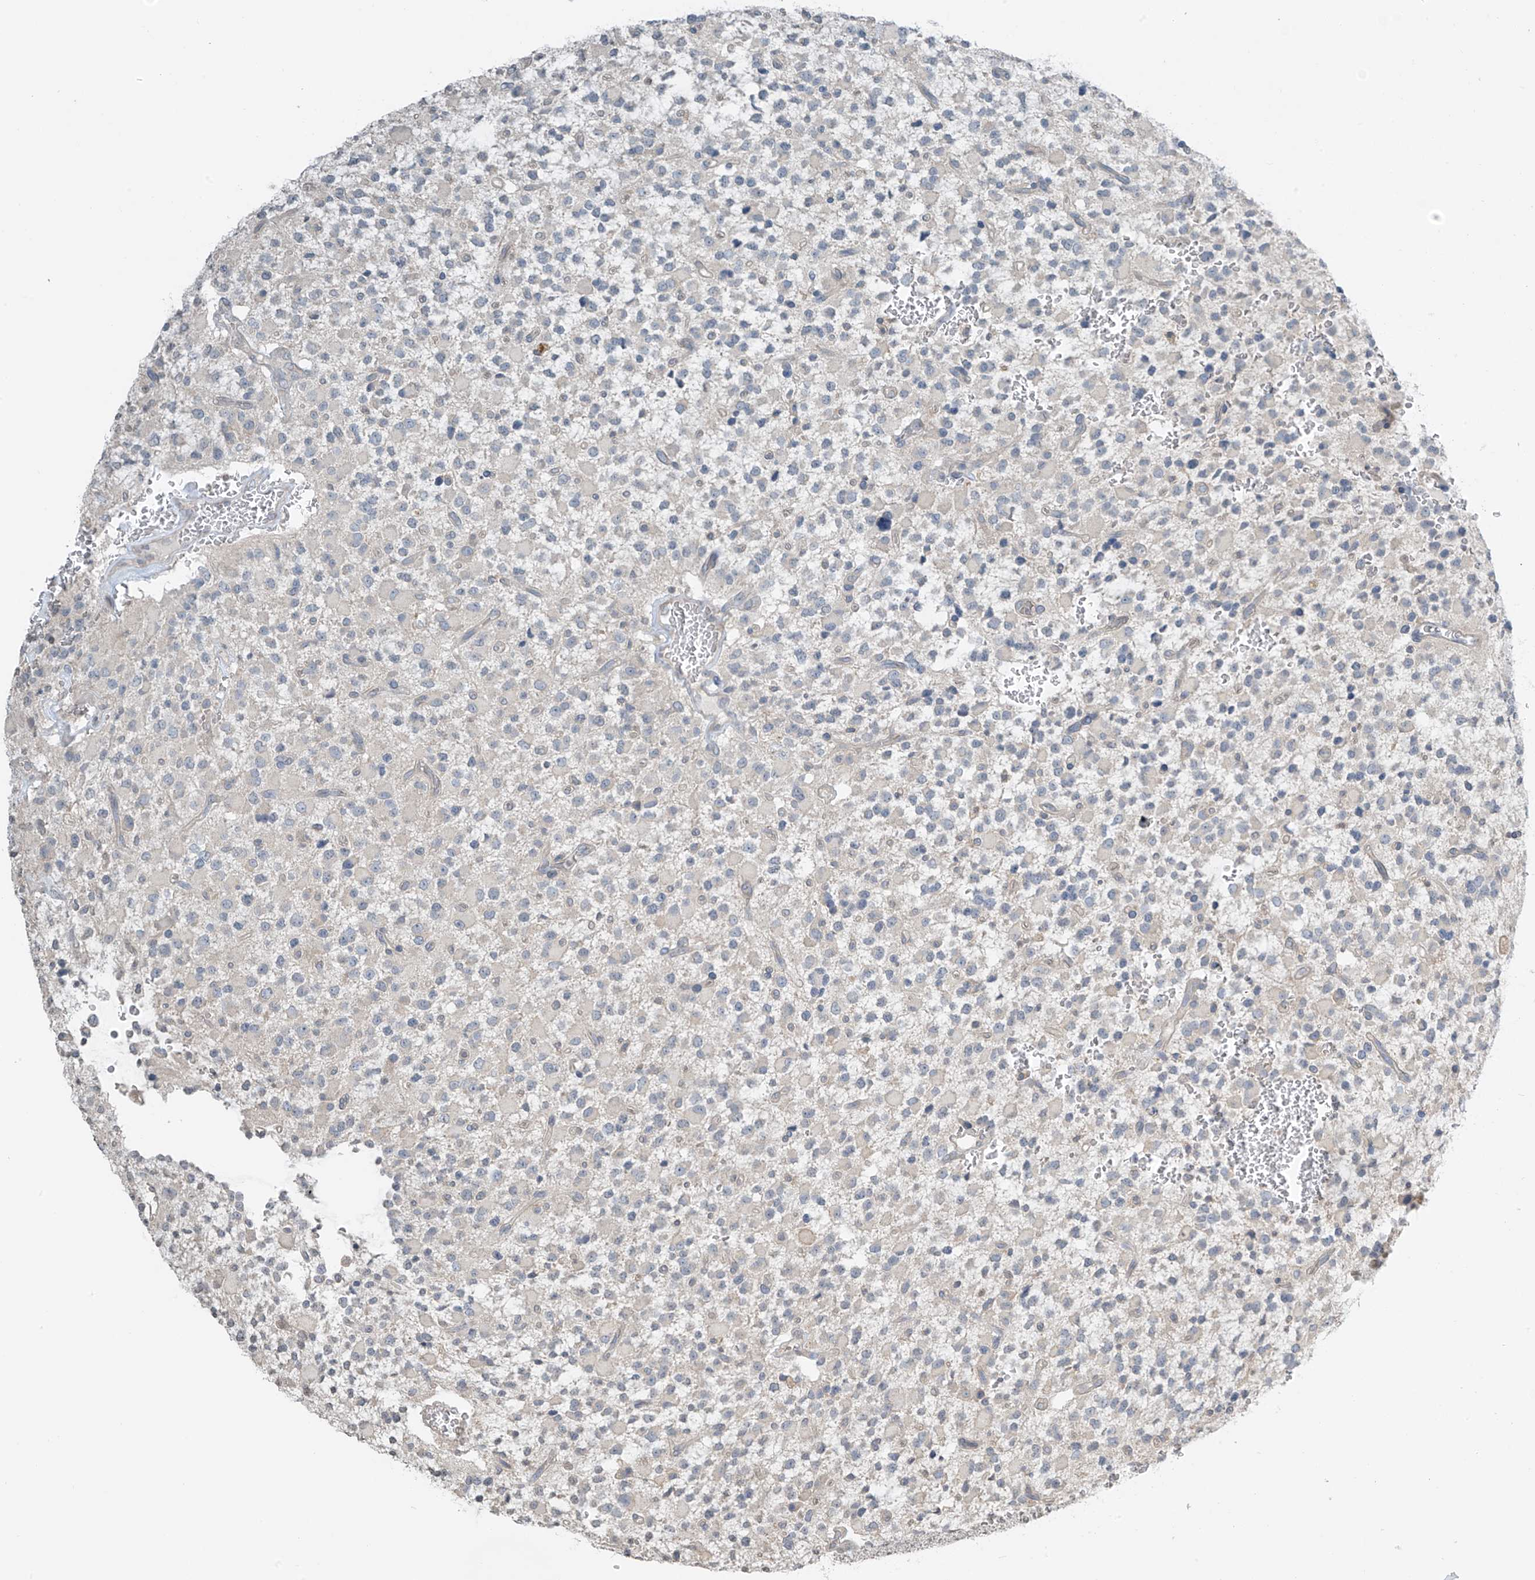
{"staining": {"intensity": "negative", "quantity": "none", "location": "none"}, "tissue": "glioma", "cell_type": "Tumor cells", "image_type": "cancer", "snomed": [{"axis": "morphology", "description": "Glioma, malignant, High grade"}, {"axis": "topography", "description": "Brain"}], "caption": "DAB immunohistochemical staining of human high-grade glioma (malignant) reveals no significant staining in tumor cells.", "gene": "HOXA11", "patient": {"sex": "male", "age": 34}}